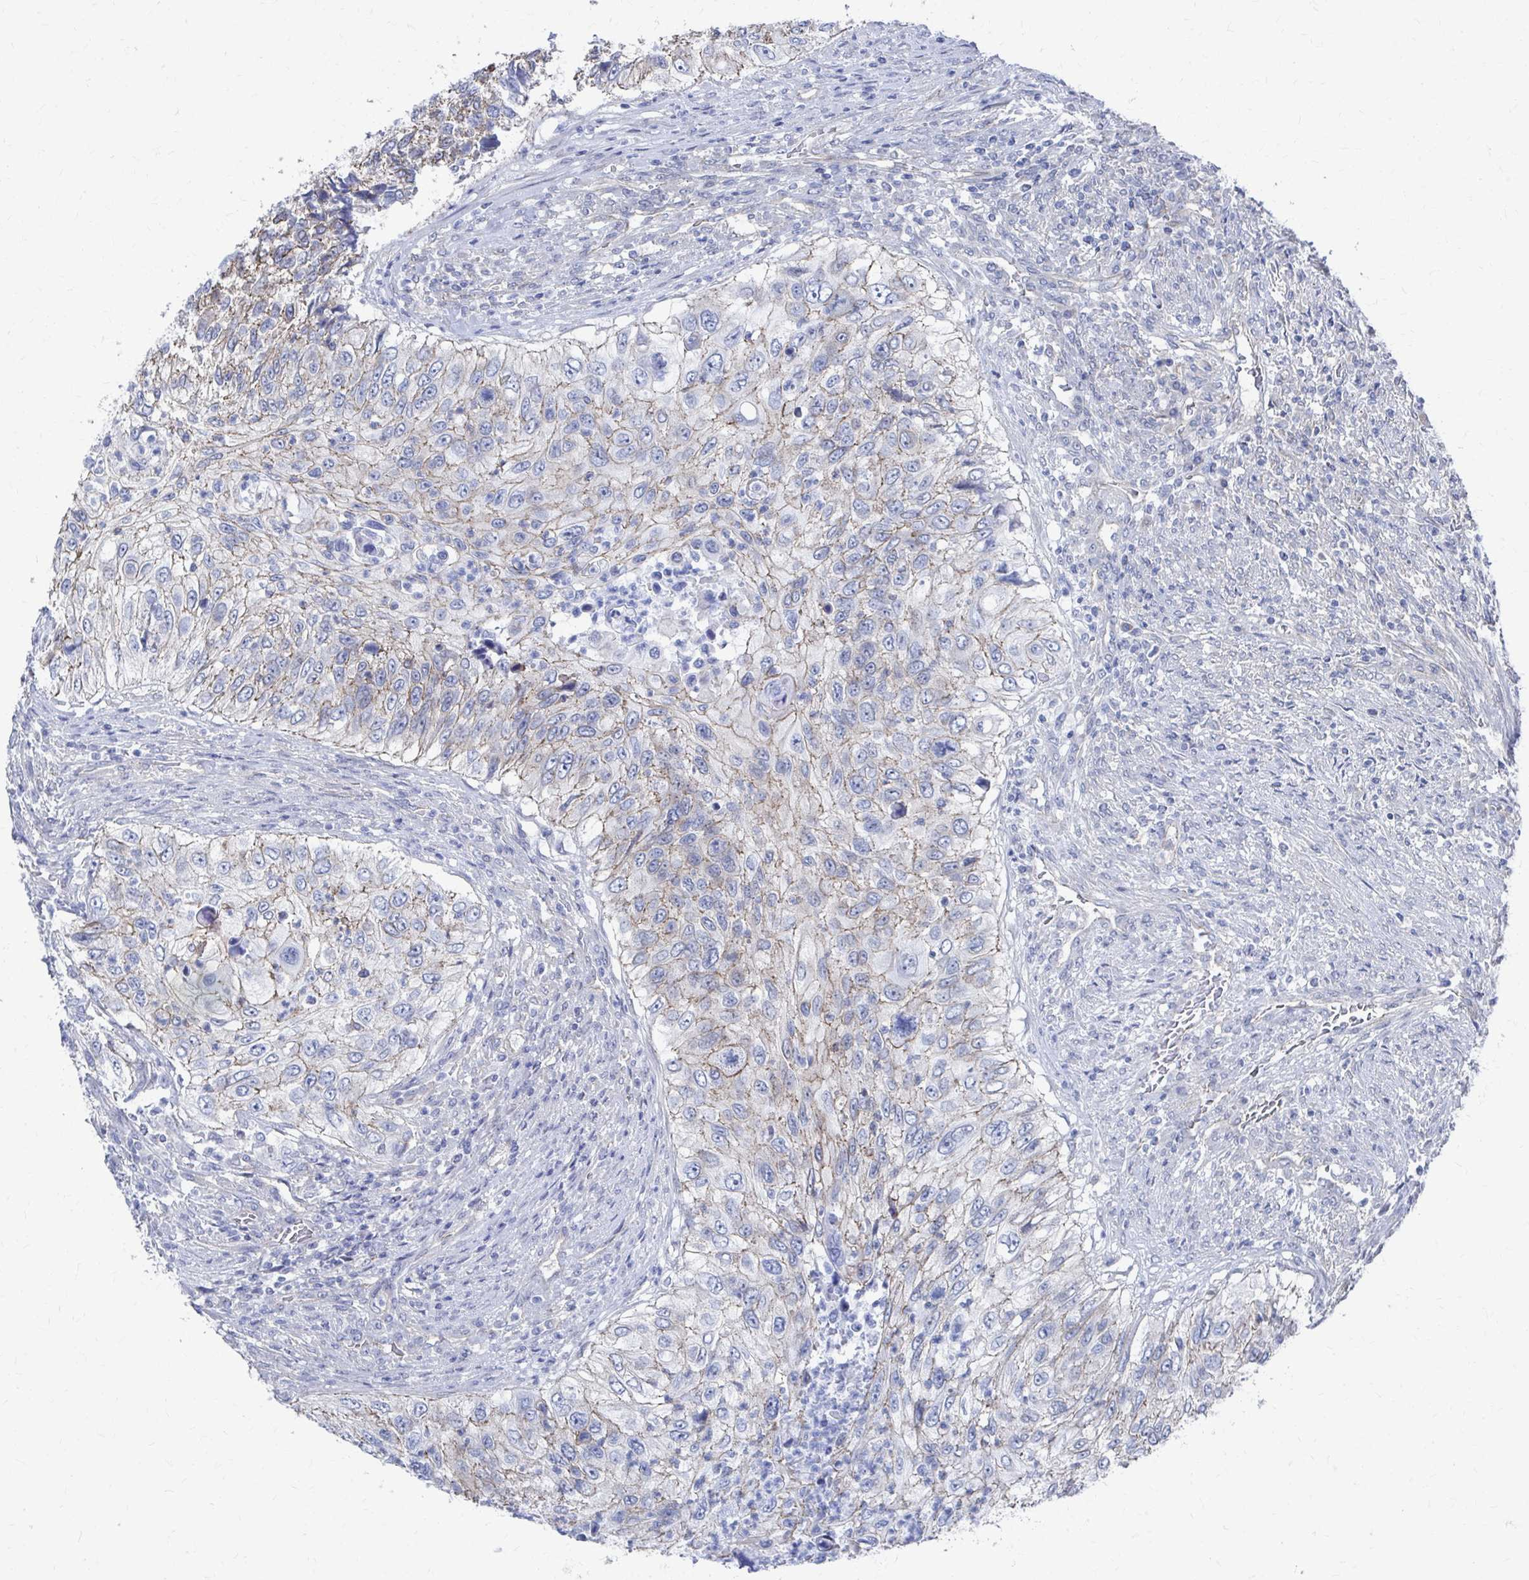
{"staining": {"intensity": "weak", "quantity": "25%-75%", "location": "cytoplasmic/membranous"}, "tissue": "urothelial cancer", "cell_type": "Tumor cells", "image_type": "cancer", "snomed": [{"axis": "morphology", "description": "Urothelial carcinoma, High grade"}, {"axis": "topography", "description": "Urinary bladder"}], "caption": "Tumor cells display low levels of weak cytoplasmic/membranous staining in approximately 25%-75% of cells in human urothelial cancer. (DAB IHC, brown staining for protein, blue staining for nuclei).", "gene": "PLEKHG7", "patient": {"sex": "female", "age": 60}}